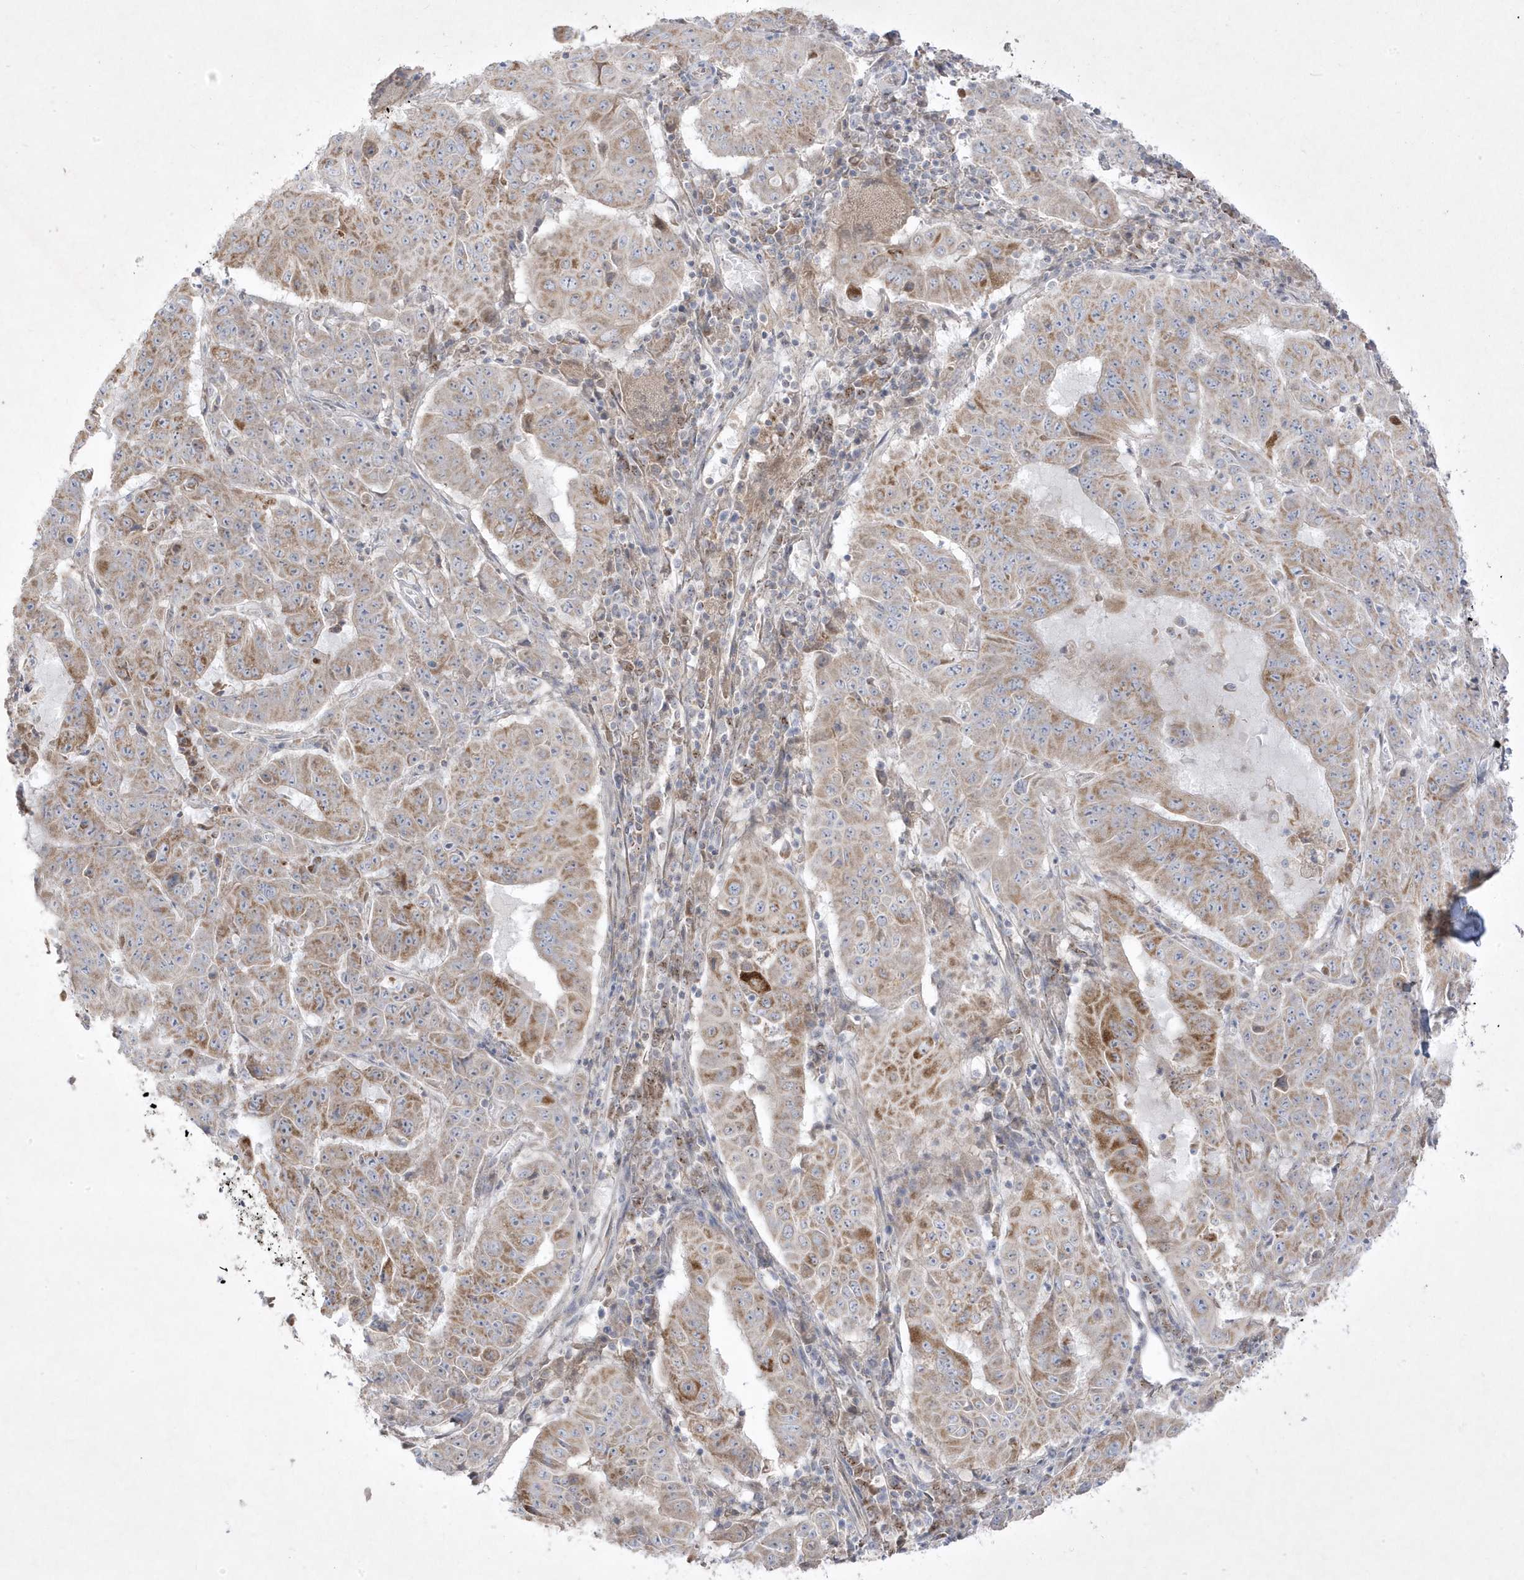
{"staining": {"intensity": "moderate", "quantity": "25%-75%", "location": "cytoplasmic/membranous"}, "tissue": "pancreatic cancer", "cell_type": "Tumor cells", "image_type": "cancer", "snomed": [{"axis": "morphology", "description": "Adenocarcinoma, NOS"}, {"axis": "topography", "description": "Pancreas"}], "caption": "Immunohistochemistry (DAB (3,3'-diaminobenzidine)) staining of pancreatic adenocarcinoma displays moderate cytoplasmic/membranous protein positivity in about 25%-75% of tumor cells. Using DAB (brown) and hematoxylin (blue) stains, captured at high magnification using brightfield microscopy.", "gene": "ADAMTSL3", "patient": {"sex": "male", "age": 63}}